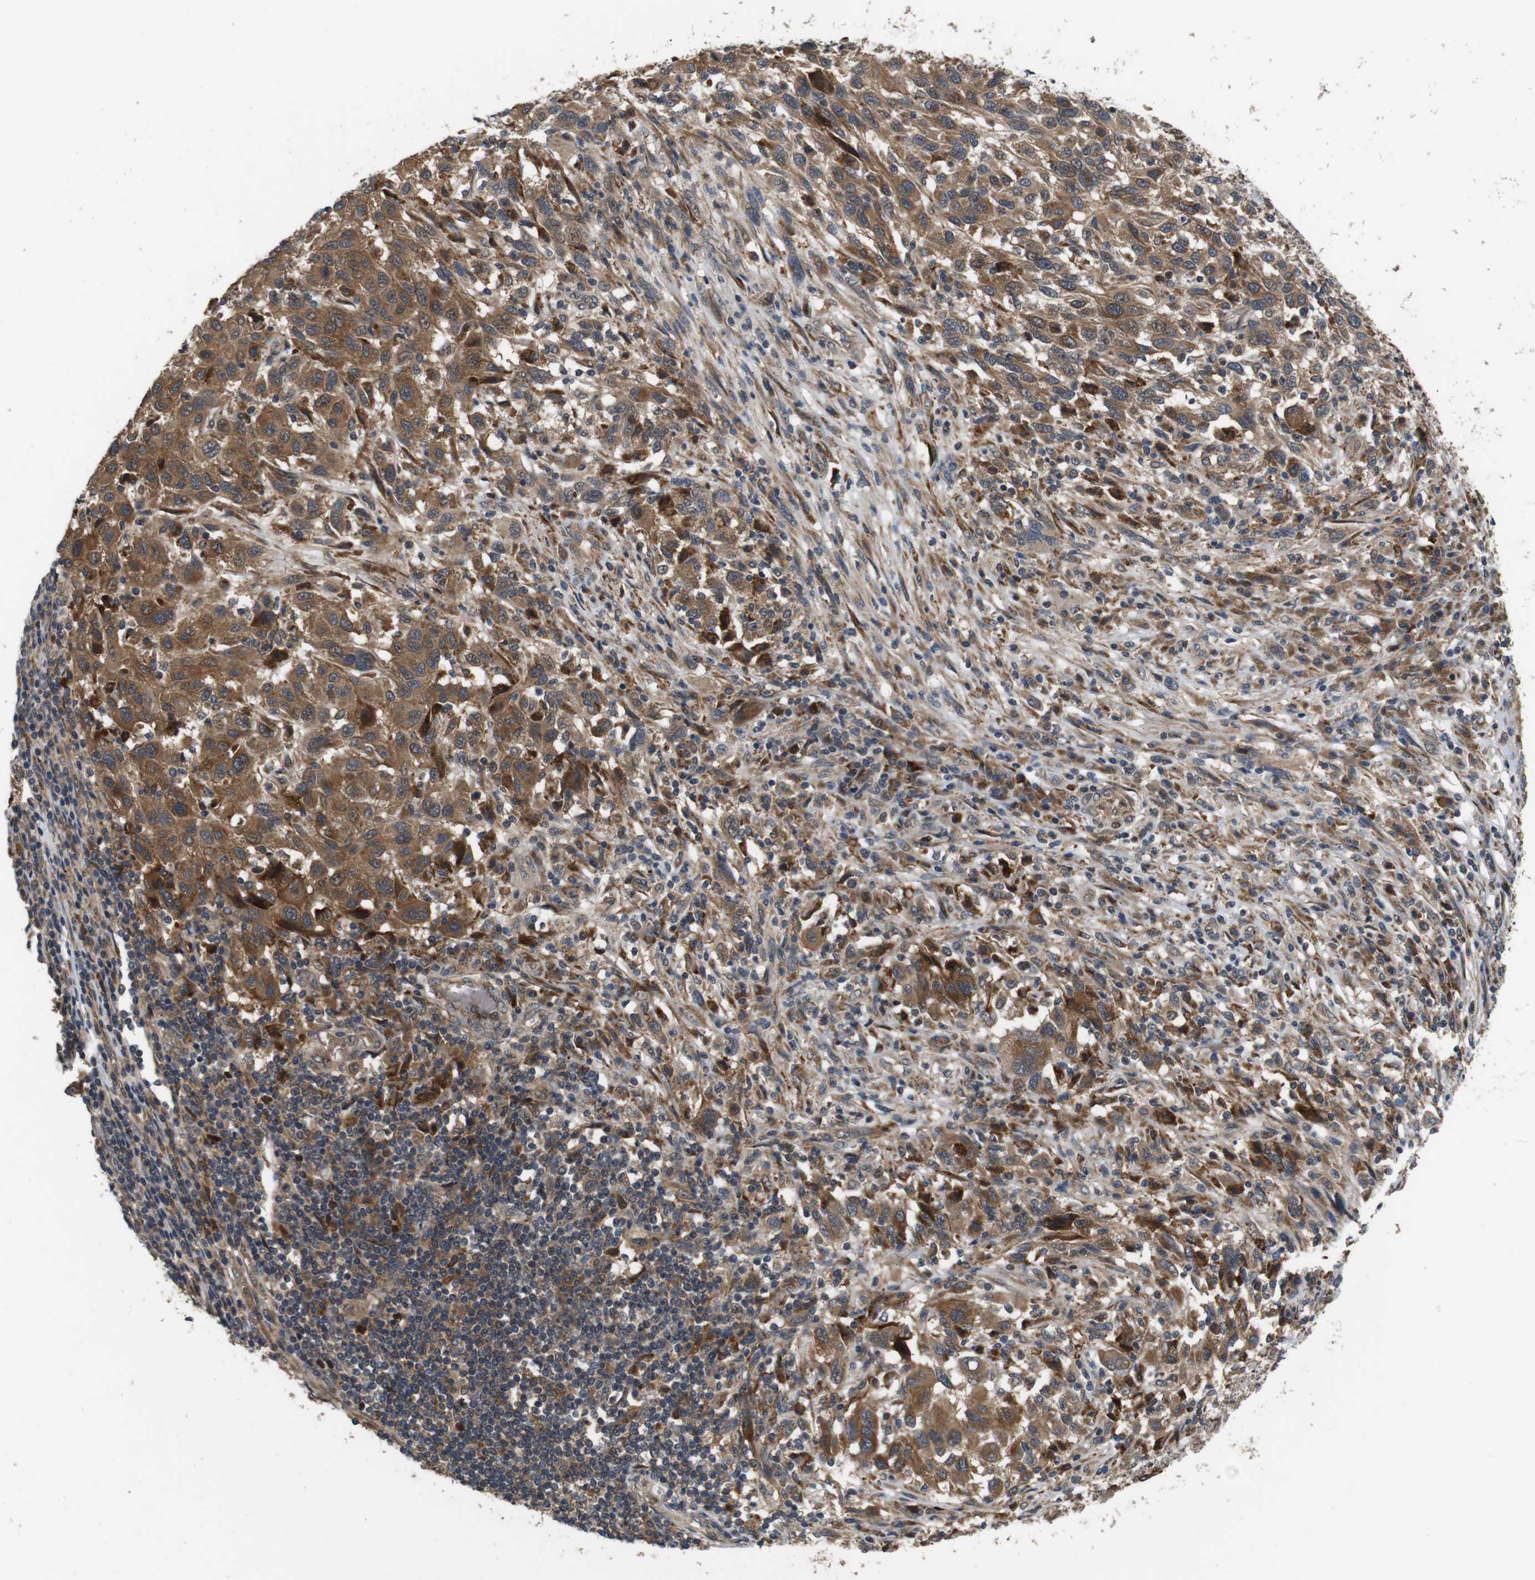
{"staining": {"intensity": "moderate", "quantity": ">75%", "location": "cytoplasmic/membranous"}, "tissue": "melanoma", "cell_type": "Tumor cells", "image_type": "cancer", "snomed": [{"axis": "morphology", "description": "Malignant melanoma, Metastatic site"}, {"axis": "topography", "description": "Lymph node"}], "caption": "Immunohistochemistry (IHC) of human melanoma exhibits medium levels of moderate cytoplasmic/membranous expression in about >75% of tumor cells.", "gene": "EPHB2", "patient": {"sex": "male", "age": 61}}